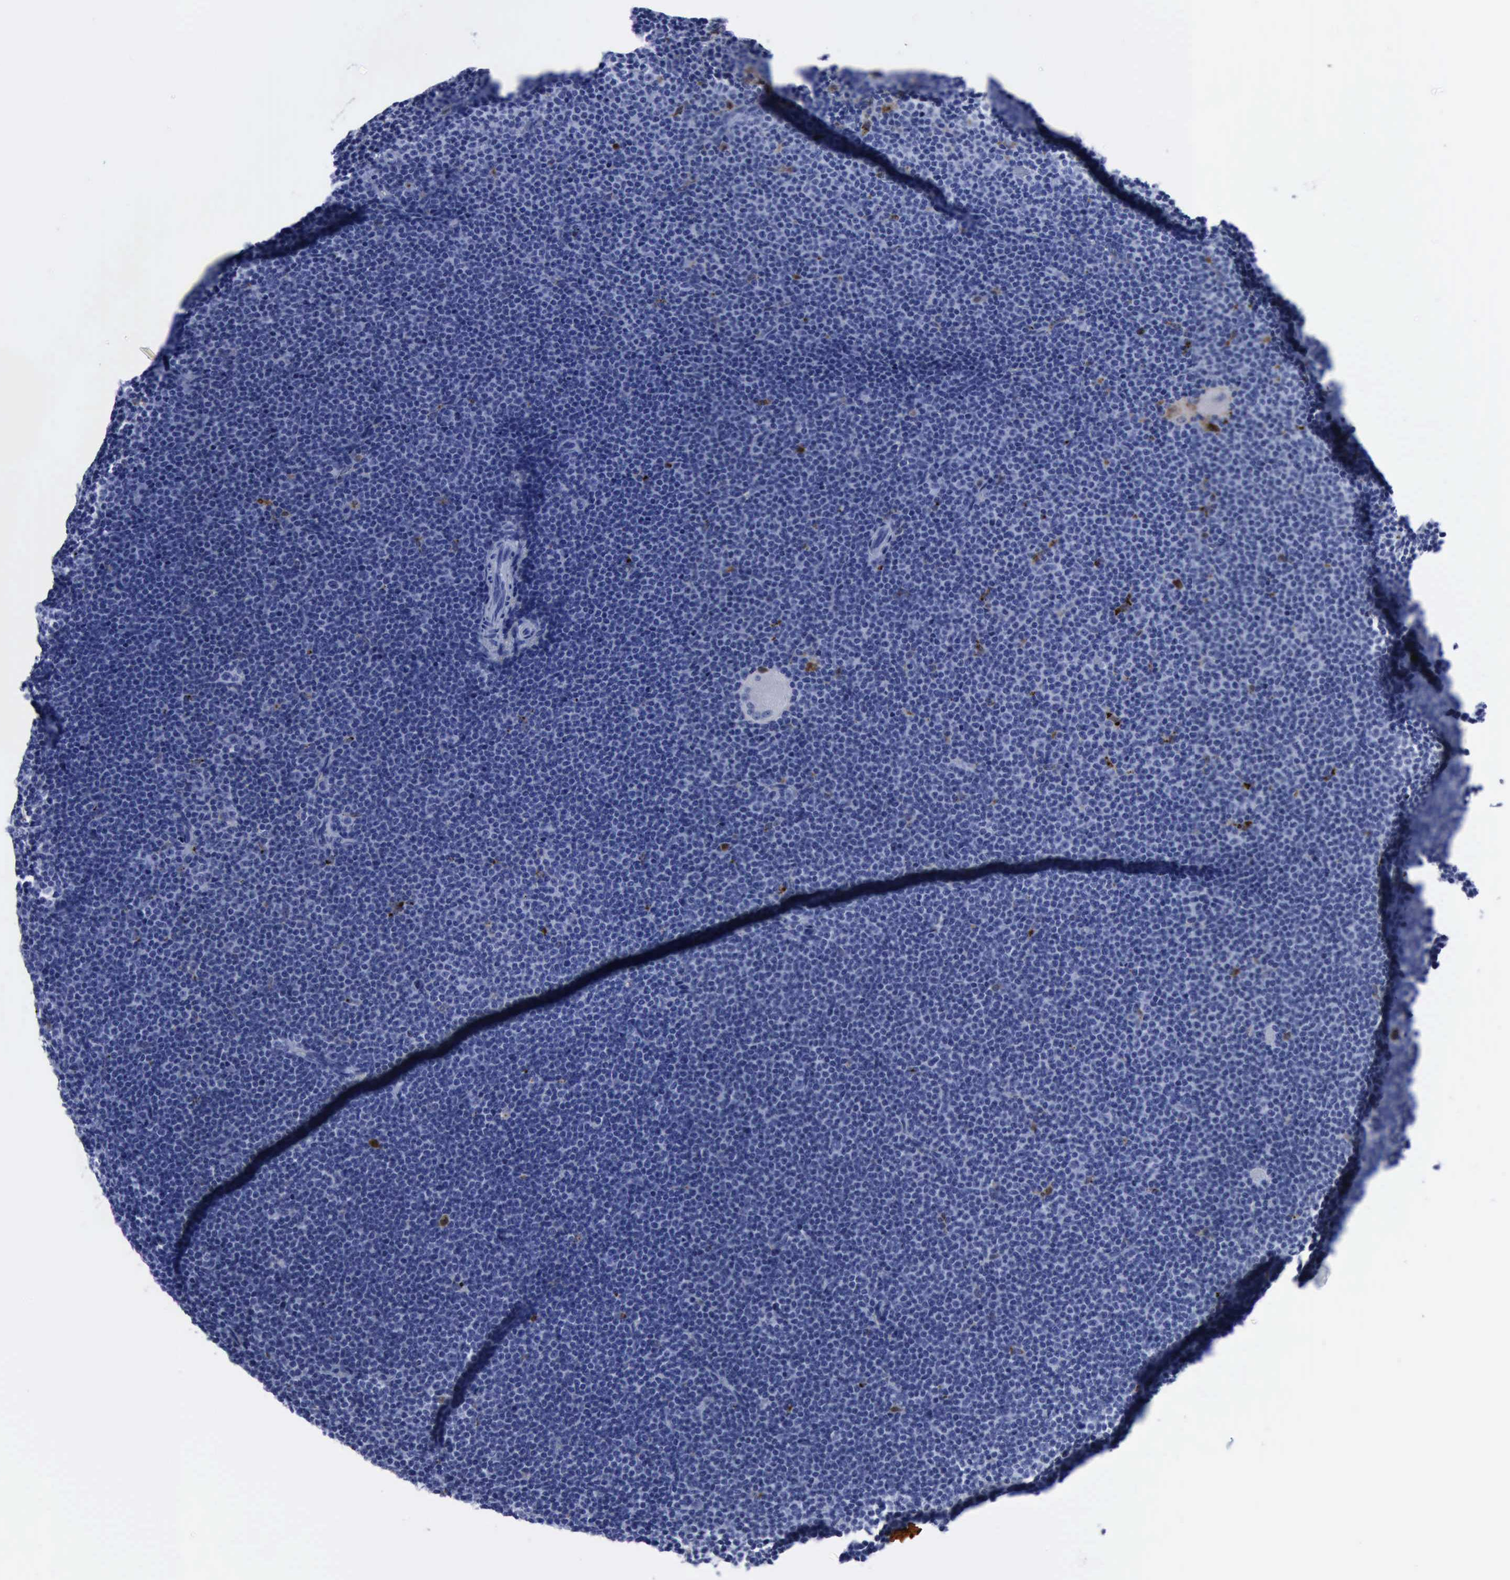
{"staining": {"intensity": "negative", "quantity": "none", "location": "none"}, "tissue": "lymphoma", "cell_type": "Tumor cells", "image_type": "cancer", "snomed": [{"axis": "morphology", "description": "Malignant lymphoma, non-Hodgkin's type, Low grade"}, {"axis": "topography", "description": "Lymph node"}], "caption": "Immunohistochemistry (IHC) photomicrograph of human low-grade malignant lymphoma, non-Hodgkin's type stained for a protein (brown), which reveals no expression in tumor cells.", "gene": "CSTA", "patient": {"sex": "female", "age": 69}}